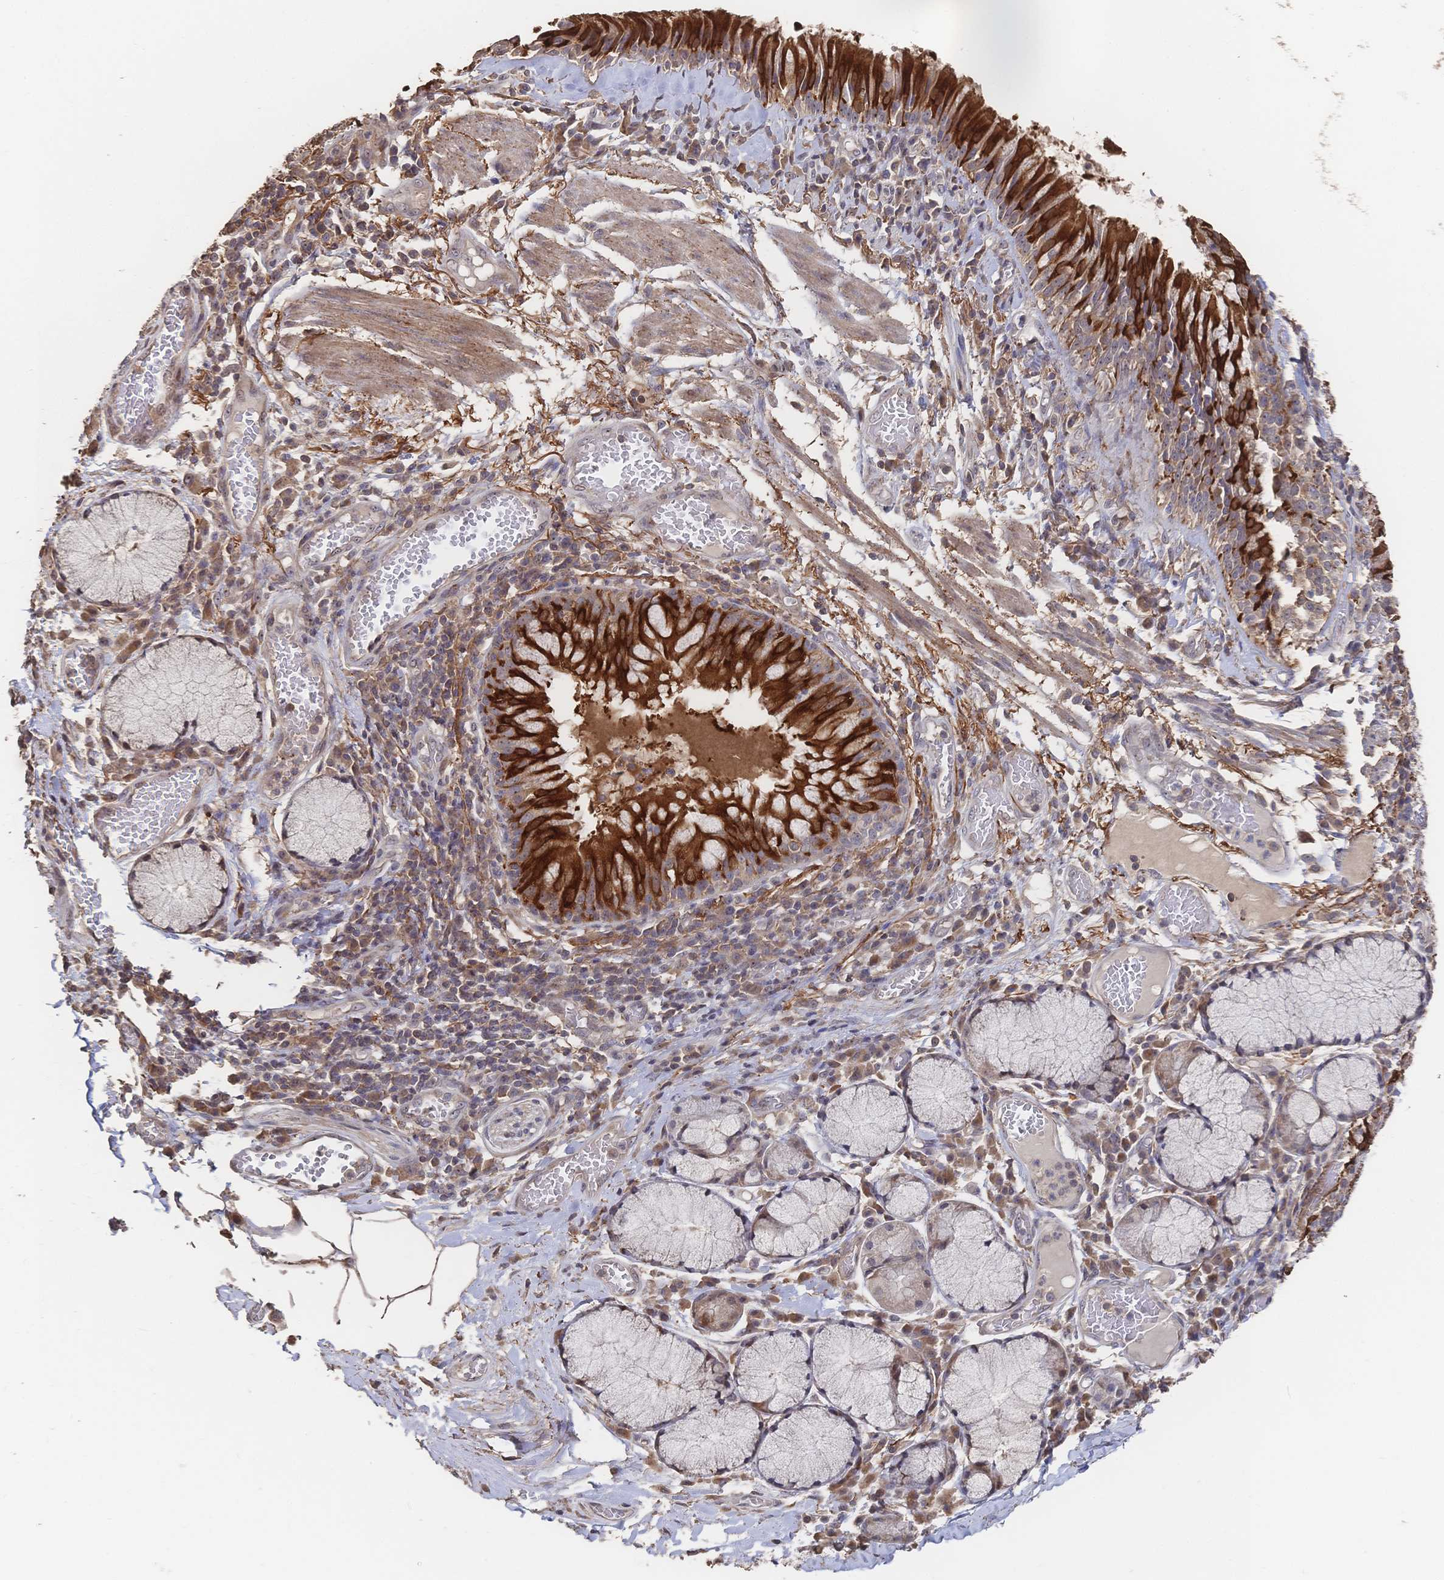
{"staining": {"intensity": "moderate", "quantity": ">75%", "location": "cytoplasmic/membranous"}, "tissue": "adipose tissue", "cell_type": "Adipocytes", "image_type": "normal", "snomed": [{"axis": "morphology", "description": "Normal tissue, NOS"}, {"axis": "topography", "description": "Cartilage tissue"}, {"axis": "topography", "description": "Bronchus"}], "caption": "Immunohistochemical staining of unremarkable adipose tissue displays >75% levels of moderate cytoplasmic/membranous protein staining in approximately >75% of adipocytes. (Stains: DAB in brown, nuclei in blue, Microscopy: brightfield microscopy at high magnification).", "gene": "DNAJA4", "patient": {"sex": "male", "age": 56}}